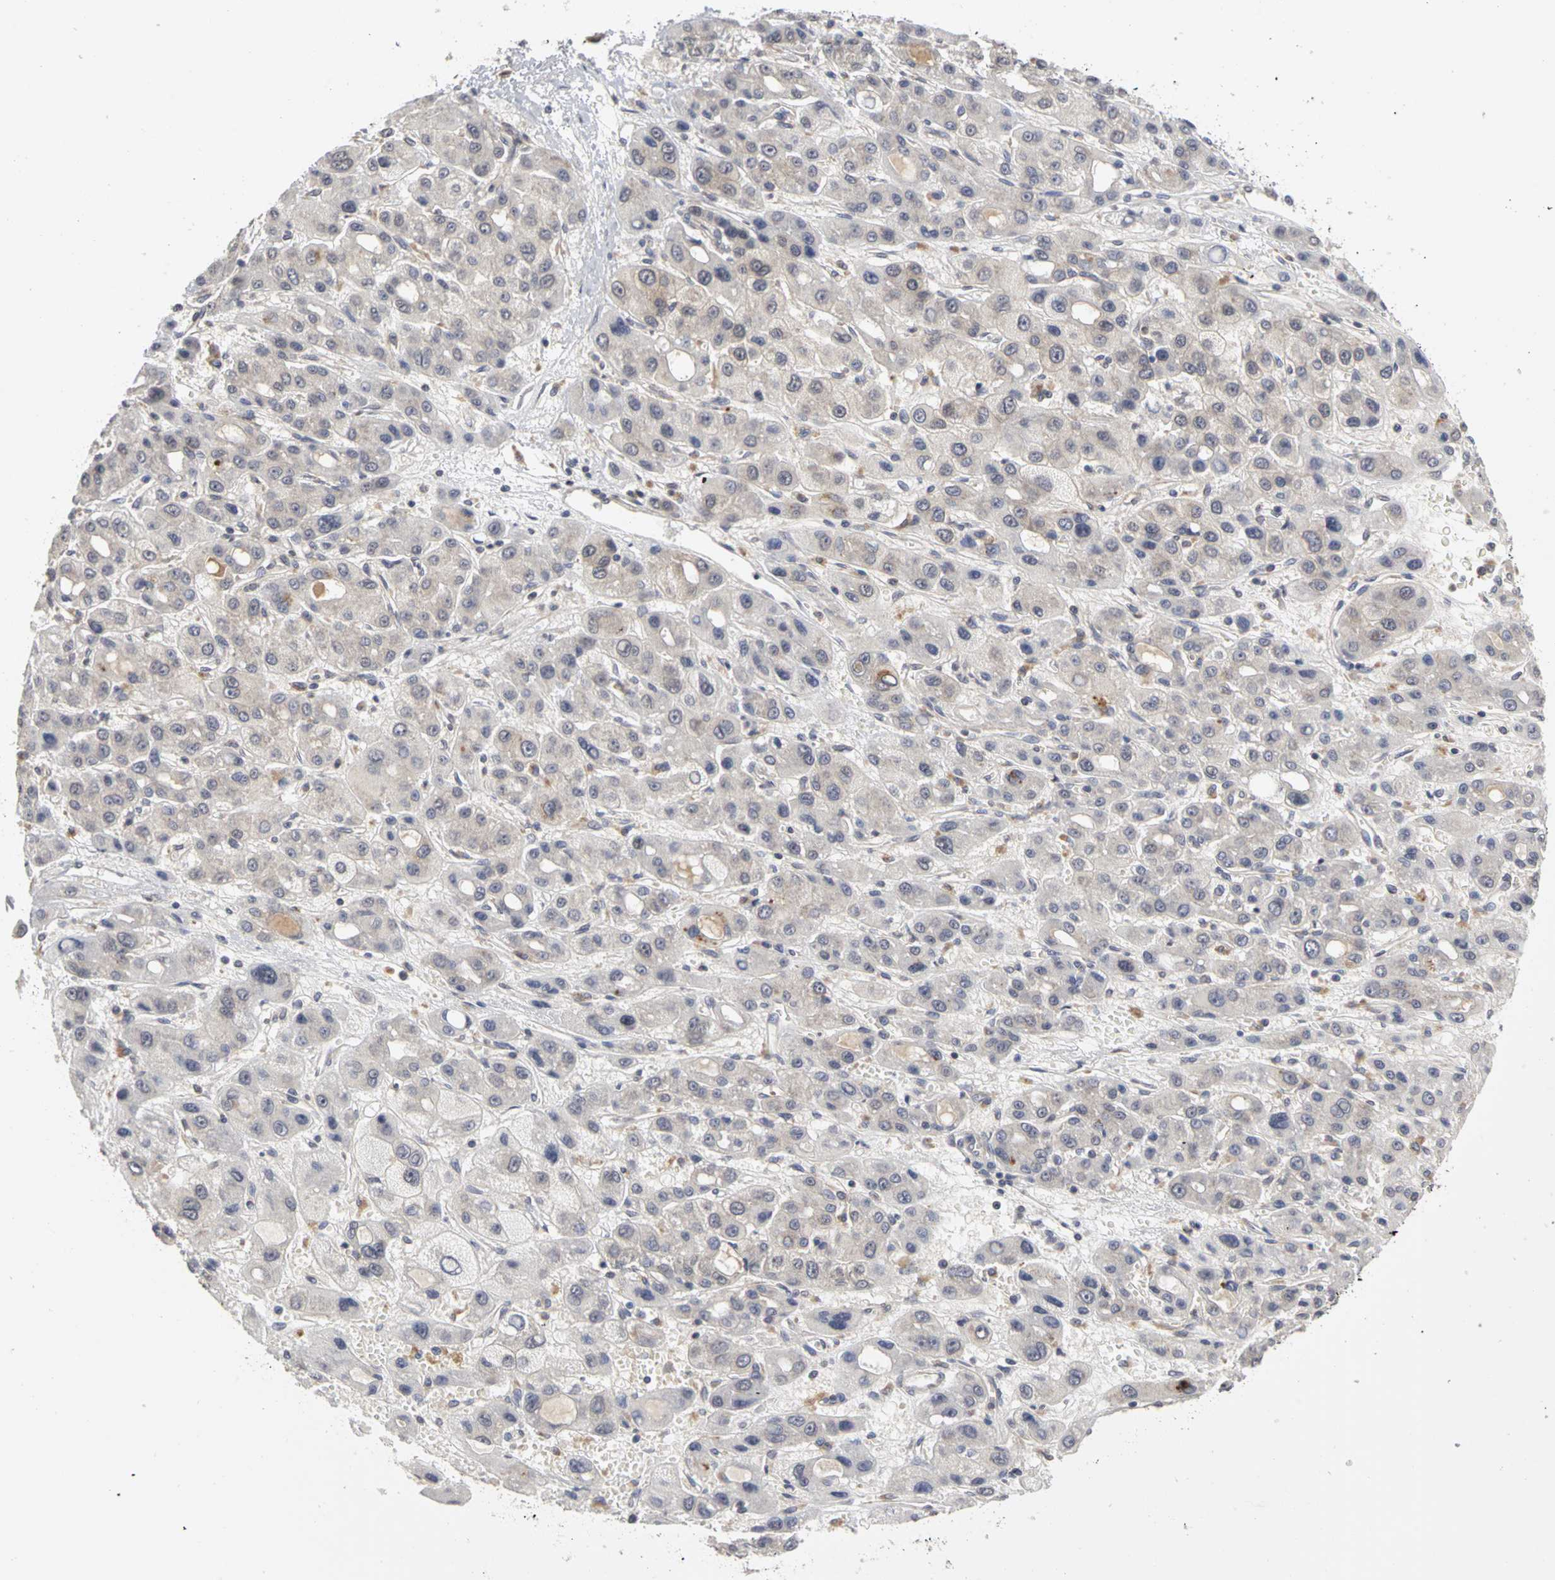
{"staining": {"intensity": "weak", "quantity": "<25%", "location": "cytoplasmic/membranous"}, "tissue": "liver cancer", "cell_type": "Tumor cells", "image_type": "cancer", "snomed": [{"axis": "morphology", "description": "Carcinoma, Hepatocellular, NOS"}, {"axis": "topography", "description": "Liver"}], "caption": "Tumor cells are negative for protein expression in human liver hepatocellular carcinoma.", "gene": "IRAK1", "patient": {"sex": "male", "age": 55}}